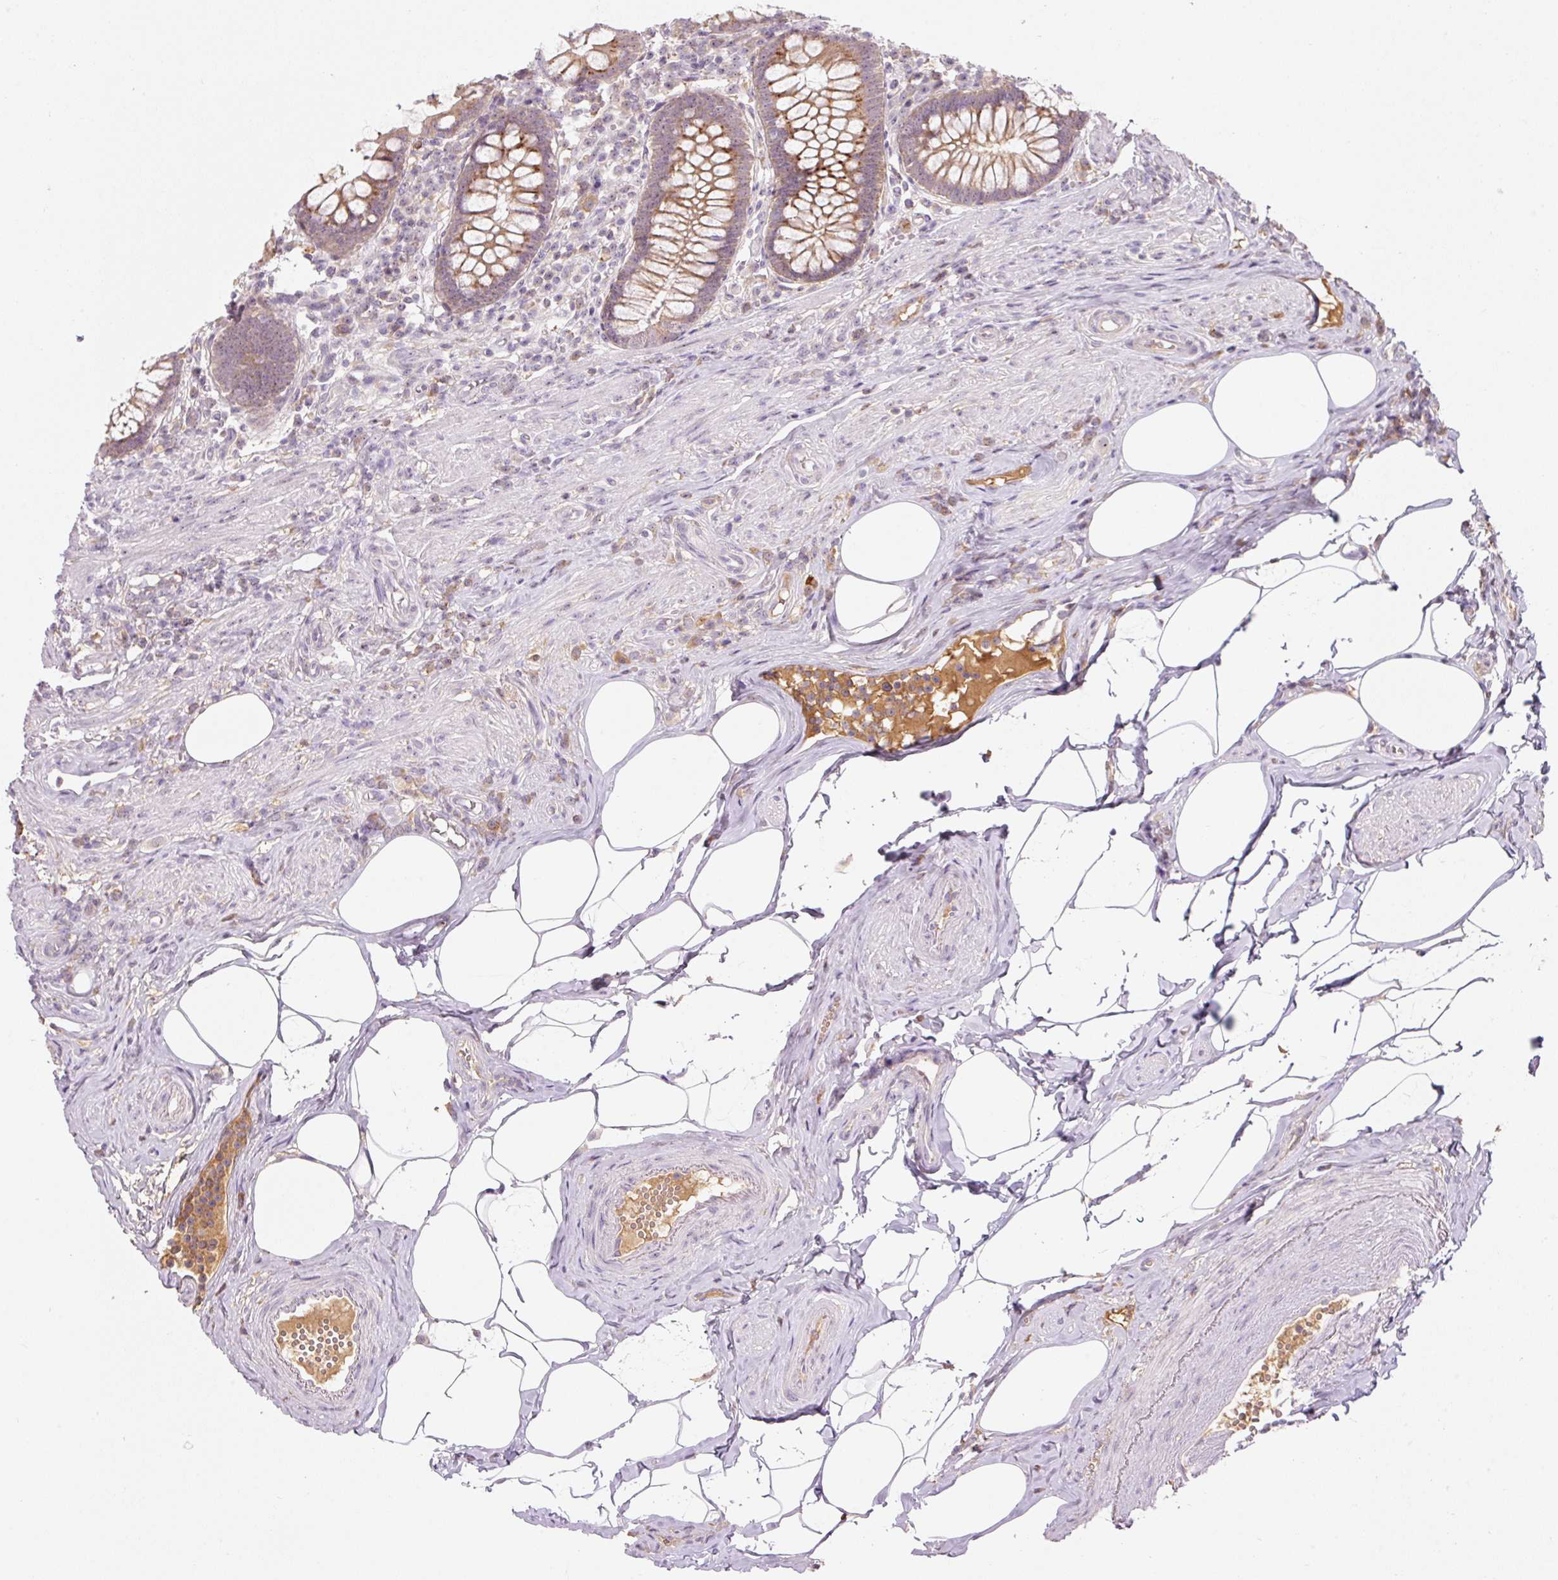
{"staining": {"intensity": "moderate", "quantity": ">75%", "location": "cytoplasmic/membranous"}, "tissue": "appendix", "cell_type": "Glandular cells", "image_type": "normal", "snomed": [{"axis": "morphology", "description": "Normal tissue, NOS"}, {"axis": "topography", "description": "Appendix"}], "caption": "Immunohistochemistry (DAB (3,3'-diaminobenzidine)) staining of benign appendix displays moderate cytoplasmic/membranous protein expression in about >75% of glandular cells.", "gene": "TMEM37", "patient": {"sex": "female", "age": 56}}